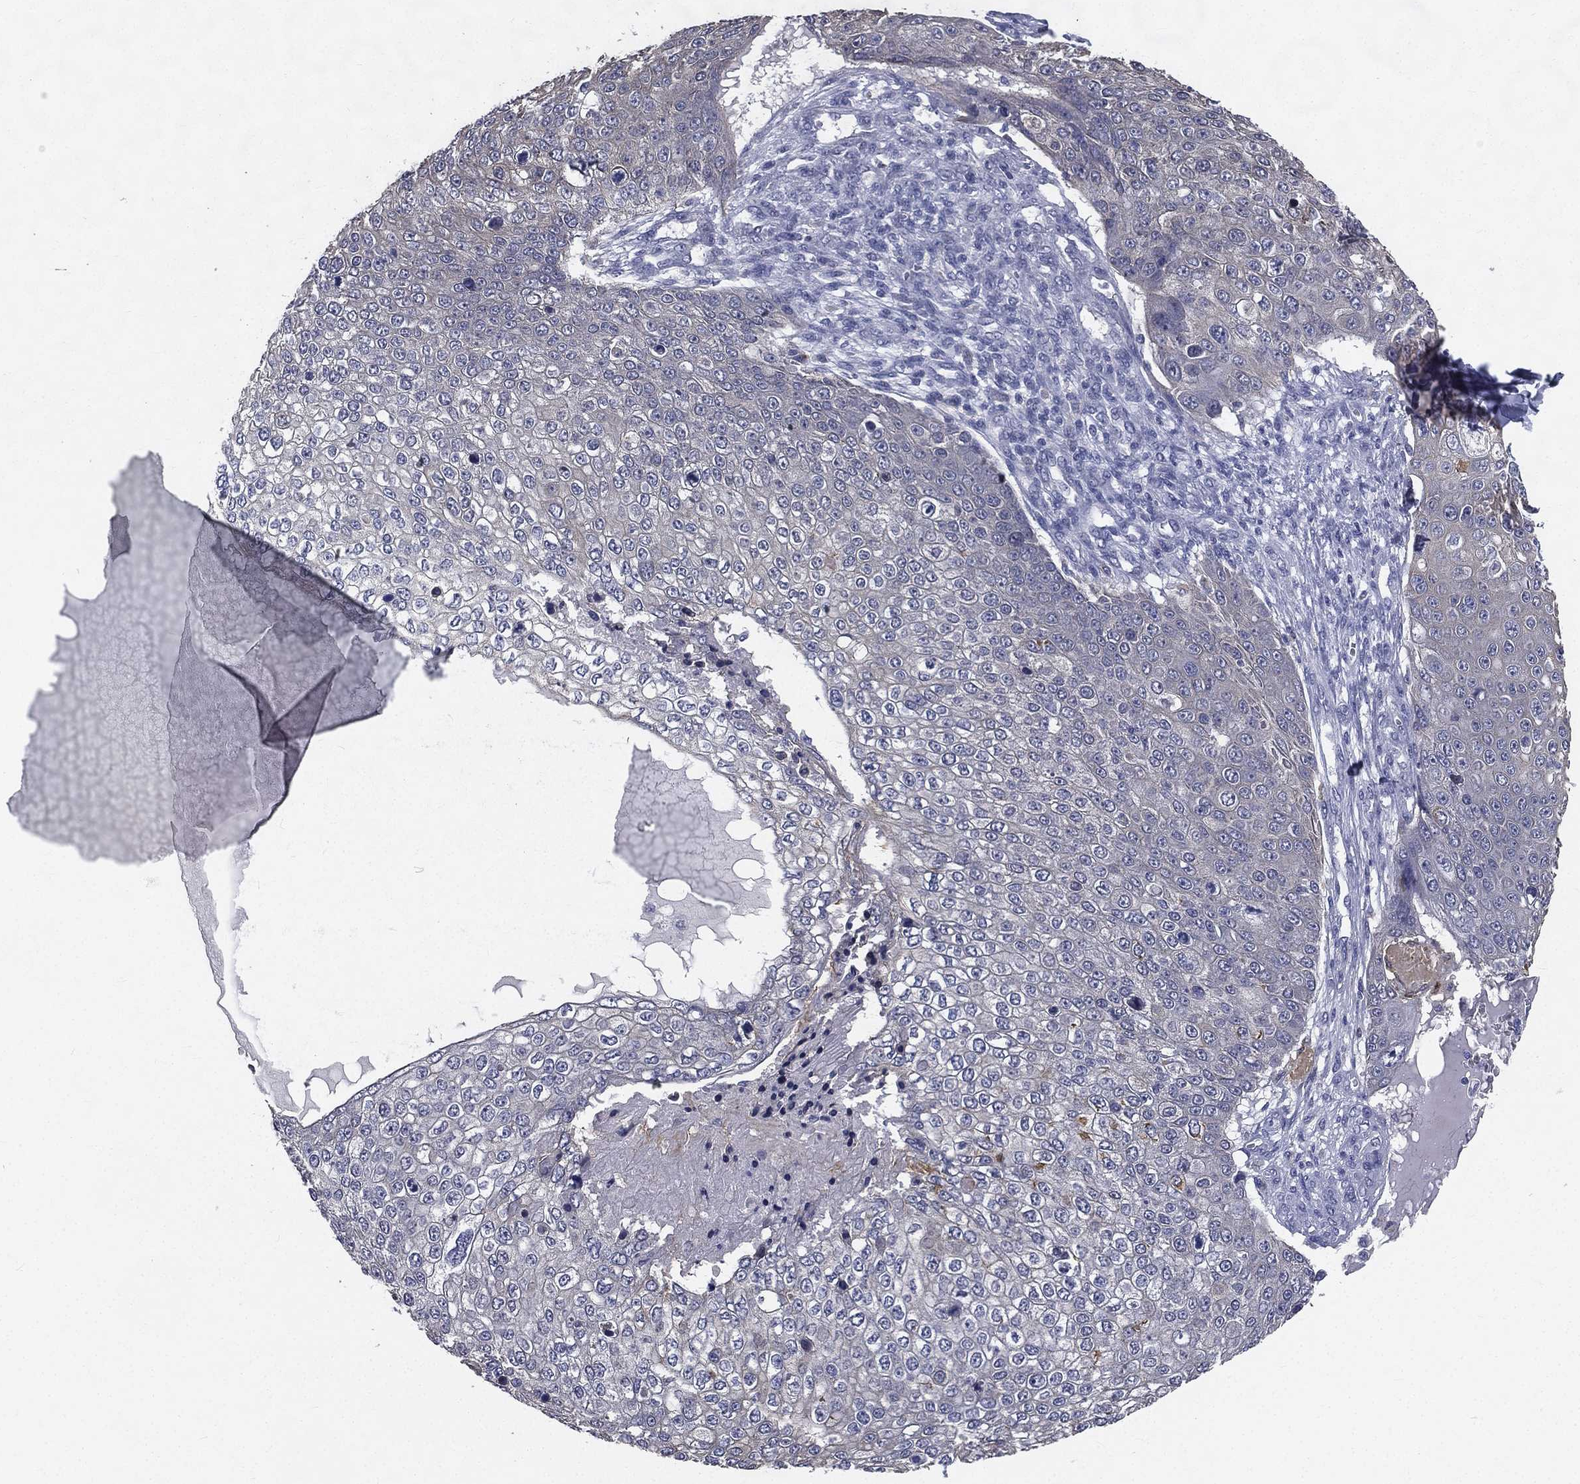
{"staining": {"intensity": "weak", "quantity": "<25%", "location": "cytoplasmic/membranous"}, "tissue": "skin cancer", "cell_type": "Tumor cells", "image_type": "cancer", "snomed": [{"axis": "morphology", "description": "Squamous cell carcinoma, NOS"}, {"axis": "topography", "description": "Skin"}], "caption": "Tumor cells are negative for protein expression in human skin cancer (squamous cell carcinoma).", "gene": "IFT27", "patient": {"sex": "male", "age": 71}}